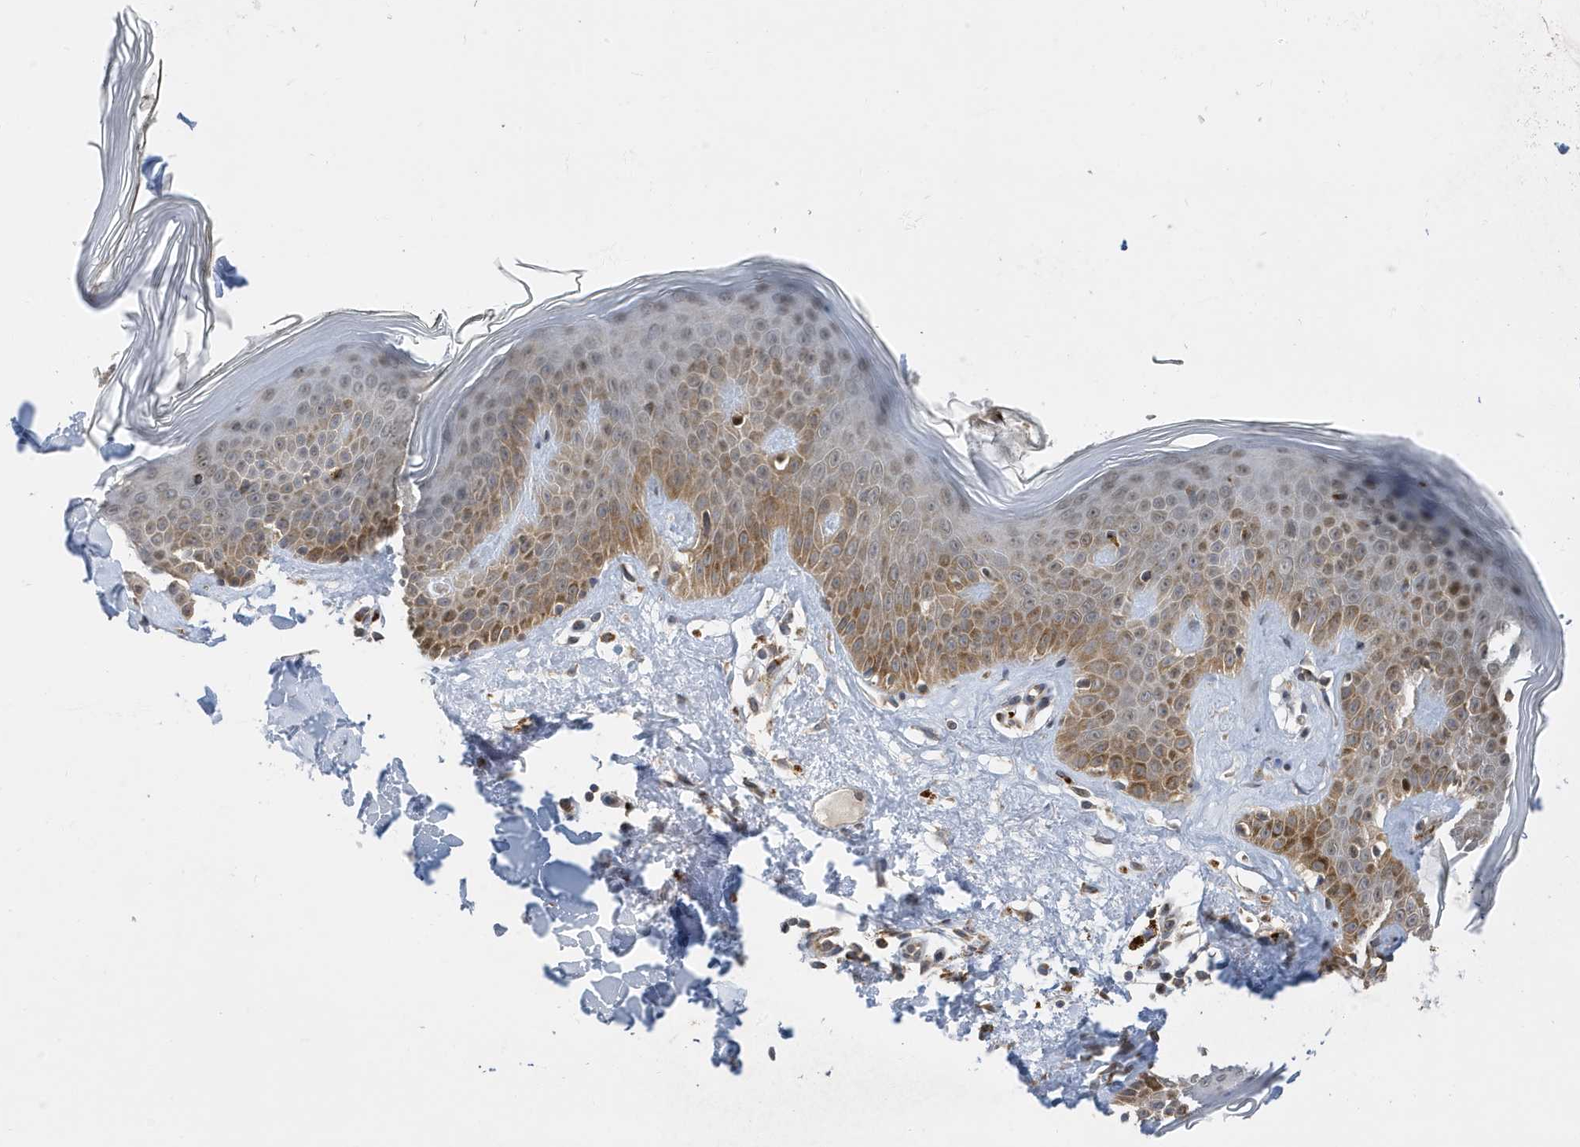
{"staining": {"intensity": "negative", "quantity": "none", "location": "none"}, "tissue": "skin", "cell_type": "Fibroblasts", "image_type": "normal", "snomed": [{"axis": "morphology", "description": "Normal tissue, NOS"}, {"axis": "topography", "description": "Skin"}], "caption": "High power microscopy image of an IHC histopathology image of benign skin, revealing no significant staining in fibroblasts. (DAB (3,3'-diaminobenzidine) immunohistochemistry visualized using brightfield microscopy, high magnification).", "gene": "ZNF507", "patient": {"sex": "female", "age": 64}}